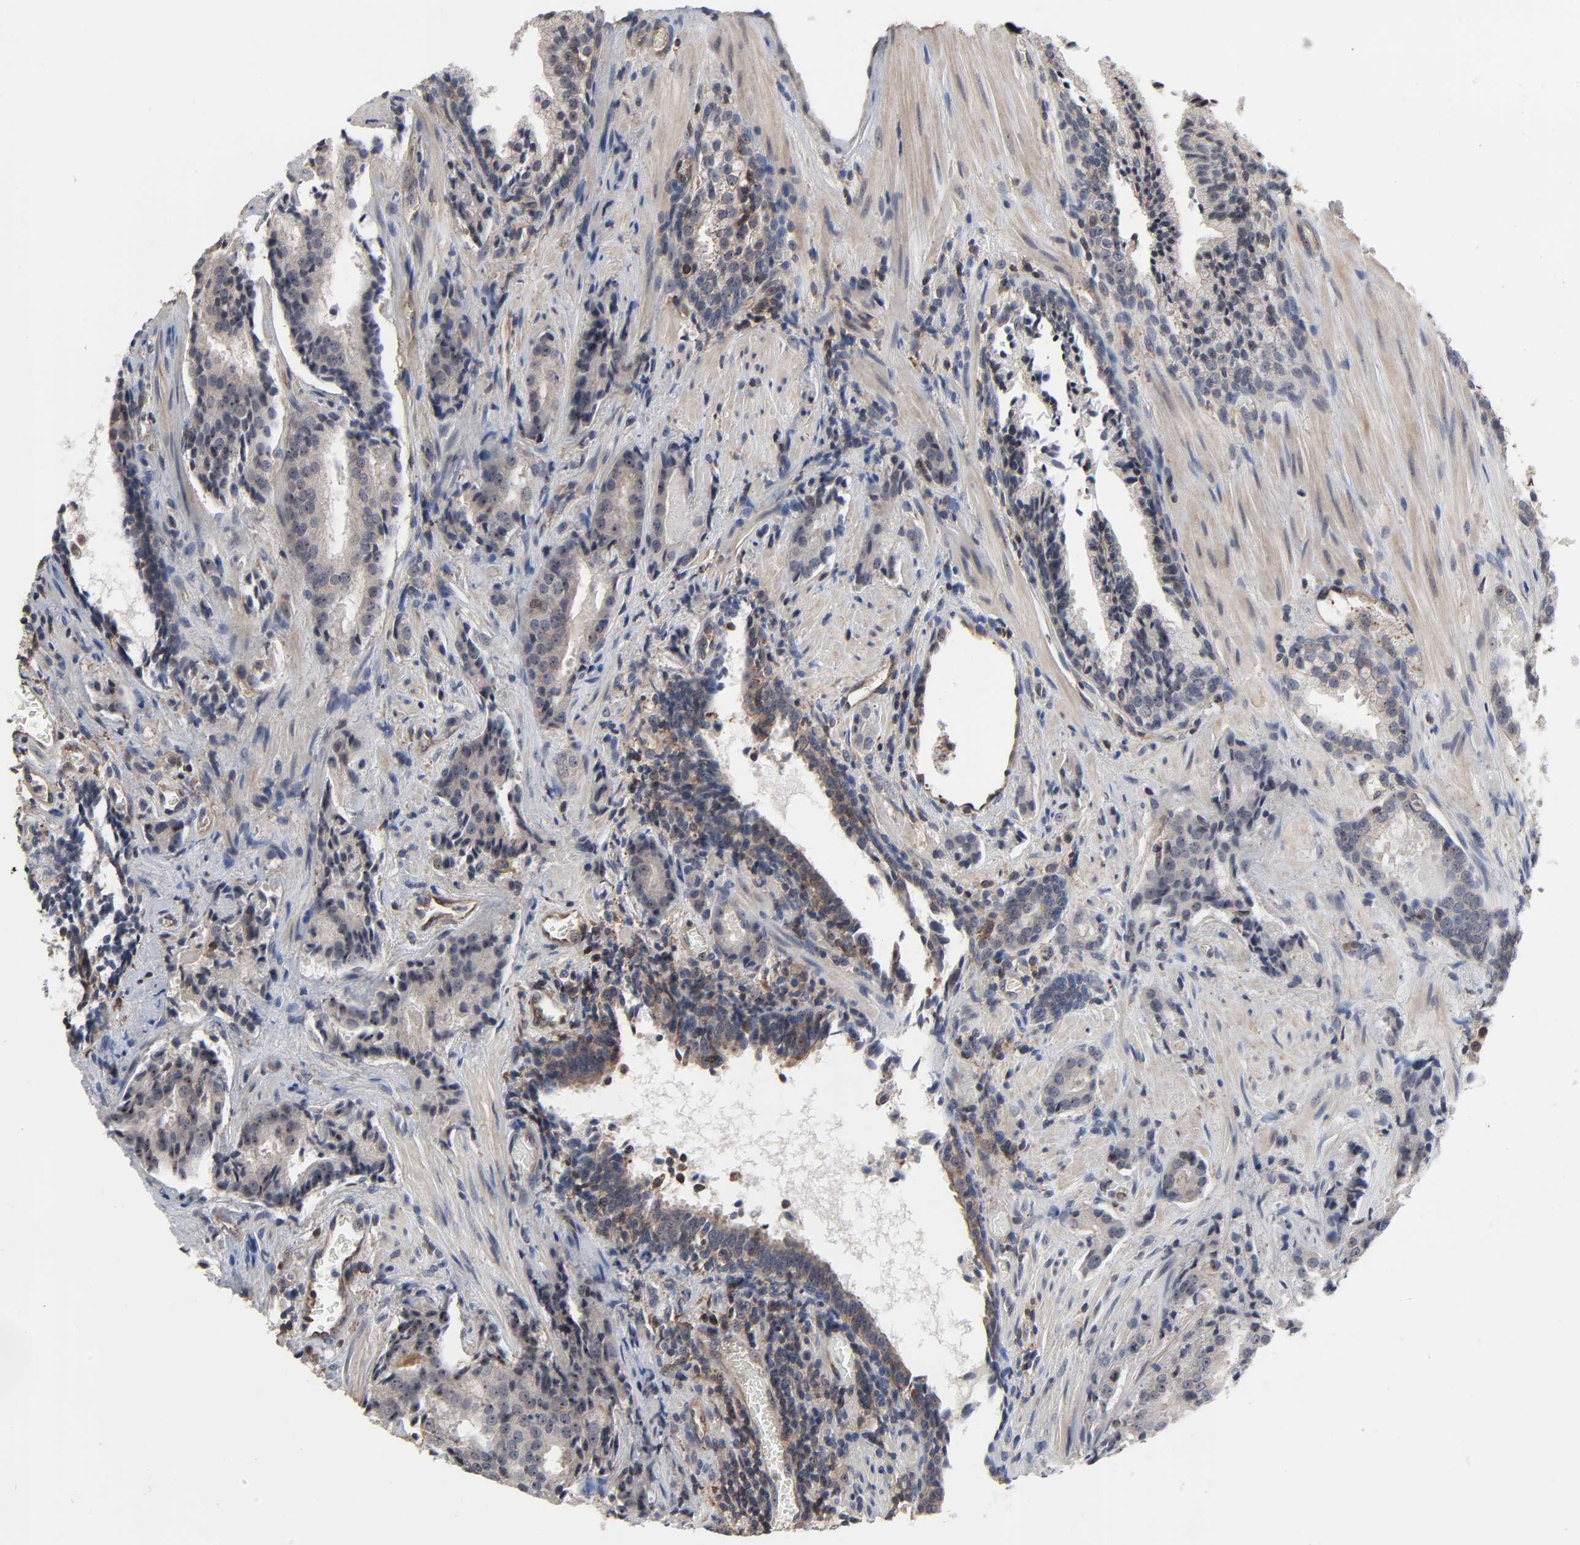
{"staining": {"intensity": "weak", "quantity": "25%-75%", "location": "cytoplasmic/membranous,nuclear"}, "tissue": "prostate cancer", "cell_type": "Tumor cells", "image_type": "cancer", "snomed": [{"axis": "morphology", "description": "Adenocarcinoma, High grade"}, {"axis": "topography", "description": "Prostate"}], "caption": "Immunohistochemistry (IHC) staining of prostate cancer (adenocarcinoma (high-grade)), which demonstrates low levels of weak cytoplasmic/membranous and nuclear staining in approximately 25%-75% of tumor cells indicating weak cytoplasmic/membranous and nuclear protein positivity. The staining was performed using DAB (3,3'-diaminobenzidine) (brown) for protein detection and nuclei were counterstained in hematoxylin (blue).", "gene": "DDX10", "patient": {"sex": "male", "age": 58}}